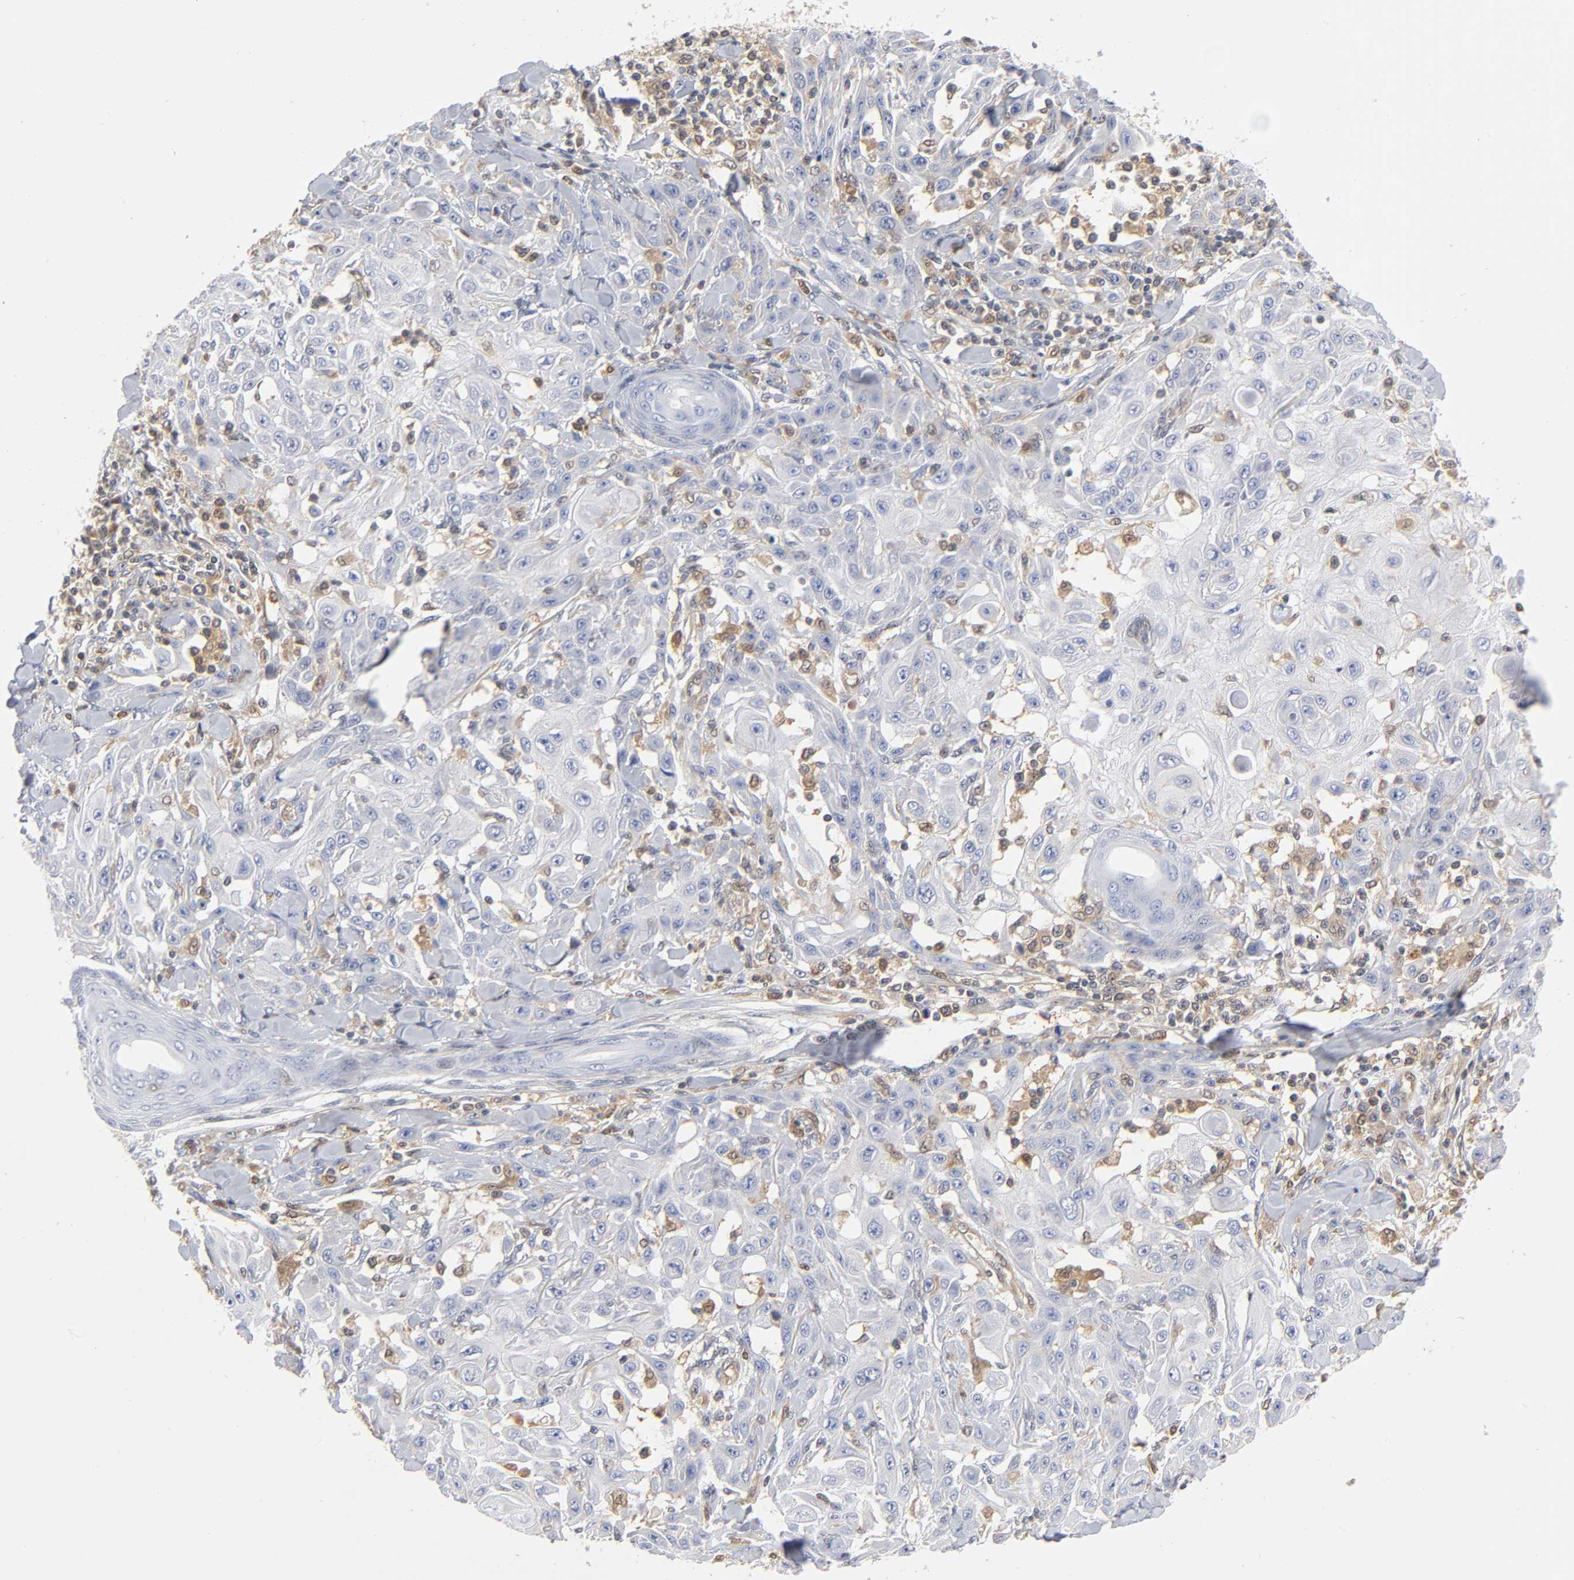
{"staining": {"intensity": "negative", "quantity": "none", "location": "none"}, "tissue": "skin cancer", "cell_type": "Tumor cells", "image_type": "cancer", "snomed": [{"axis": "morphology", "description": "Squamous cell carcinoma, NOS"}, {"axis": "topography", "description": "Skin"}], "caption": "A high-resolution image shows immunohistochemistry staining of skin squamous cell carcinoma, which exhibits no significant staining in tumor cells.", "gene": "DFFB", "patient": {"sex": "male", "age": 24}}